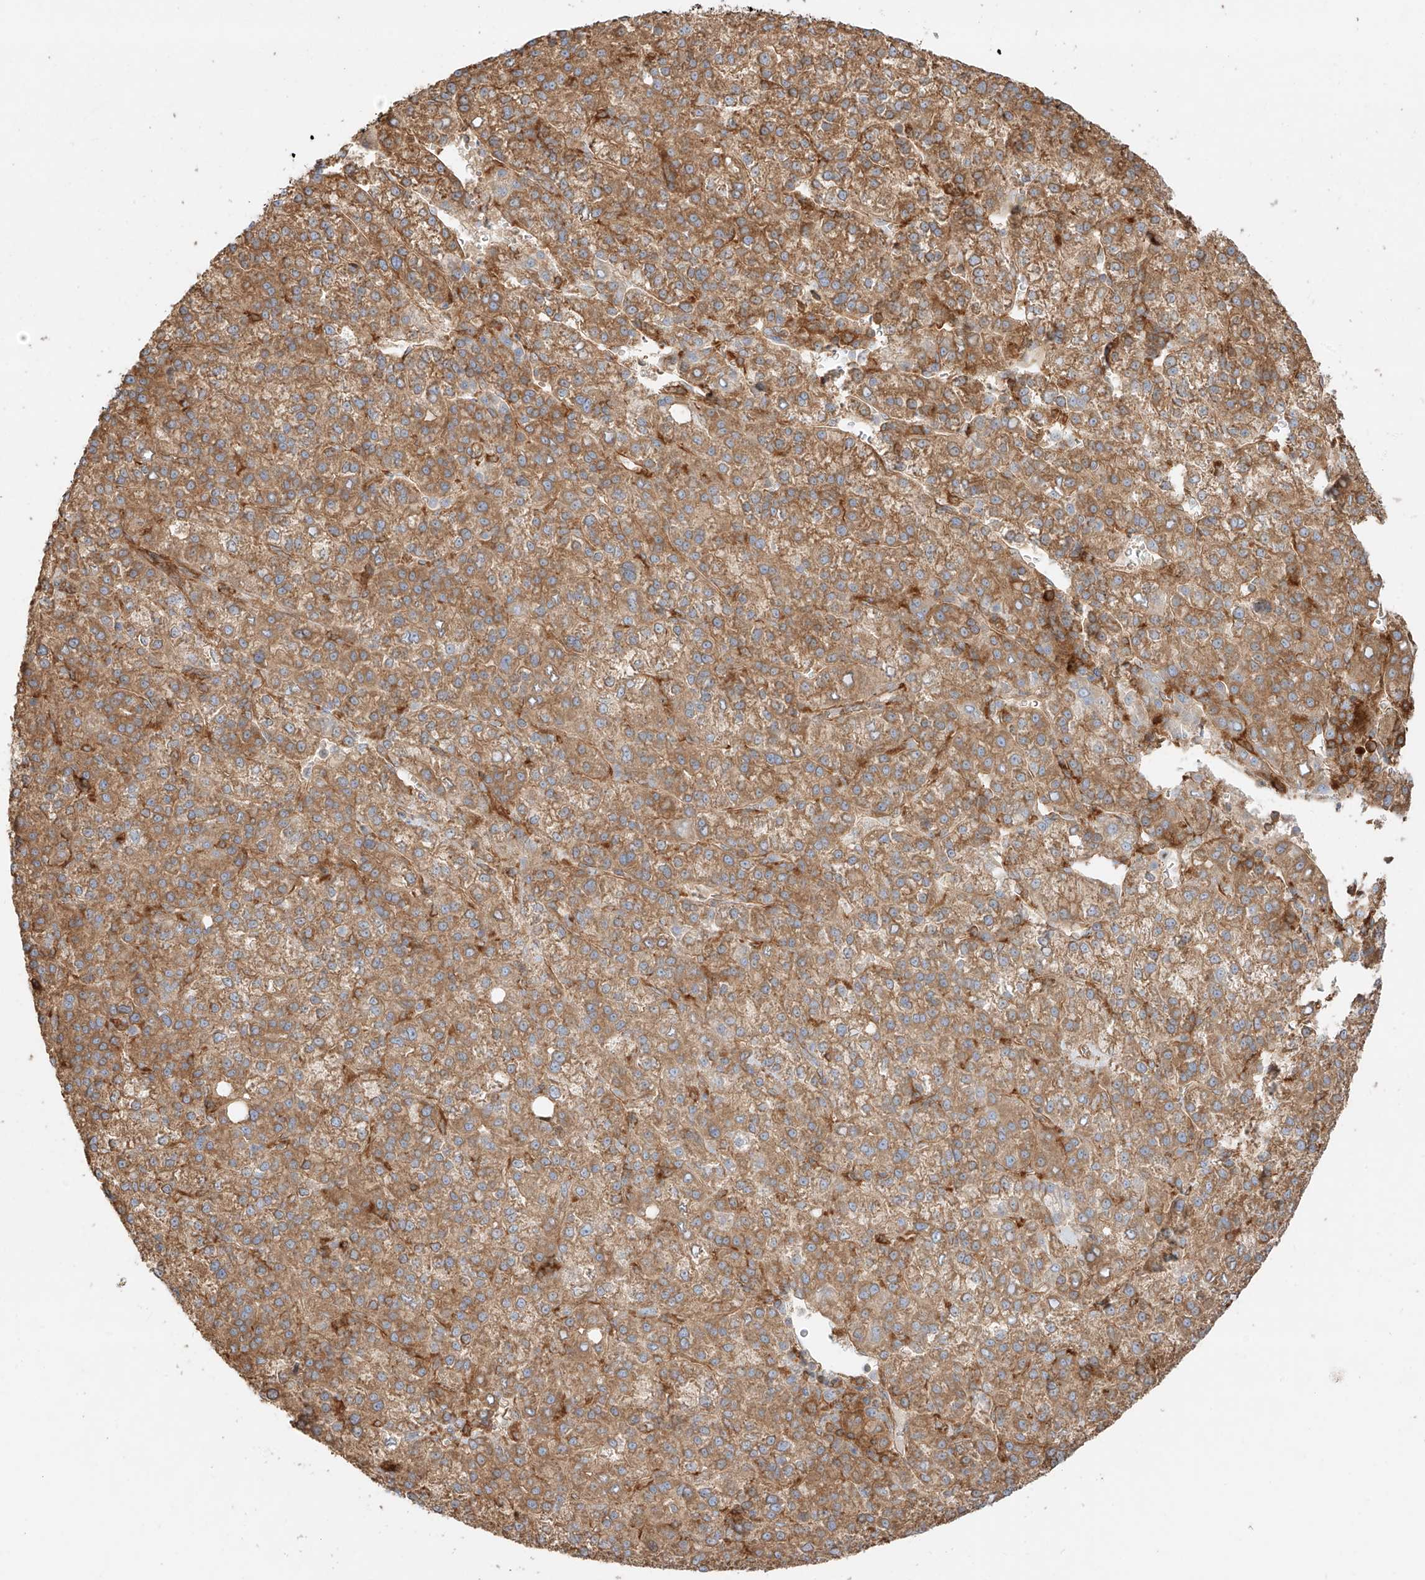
{"staining": {"intensity": "moderate", "quantity": ">75%", "location": "cytoplasmic/membranous"}, "tissue": "liver cancer", "cell_type": "Tumor cells", "image_type": "cancer", "snomed": [{"axis": "morphology", "description": "Carcinoma, Hepatocellular, NOS"}, {"axis": "topography", "description": "Liver"}], "caption": "Immunohistochemistry (IHC) of hepatocellular carcinoma (liver) demonstrates medium levels of moderate cytoplasmic/membranous expression in approximately >75% of tumor cells.", "gene": "SNX9", "patient": {"sex": "female", "age": 58}}